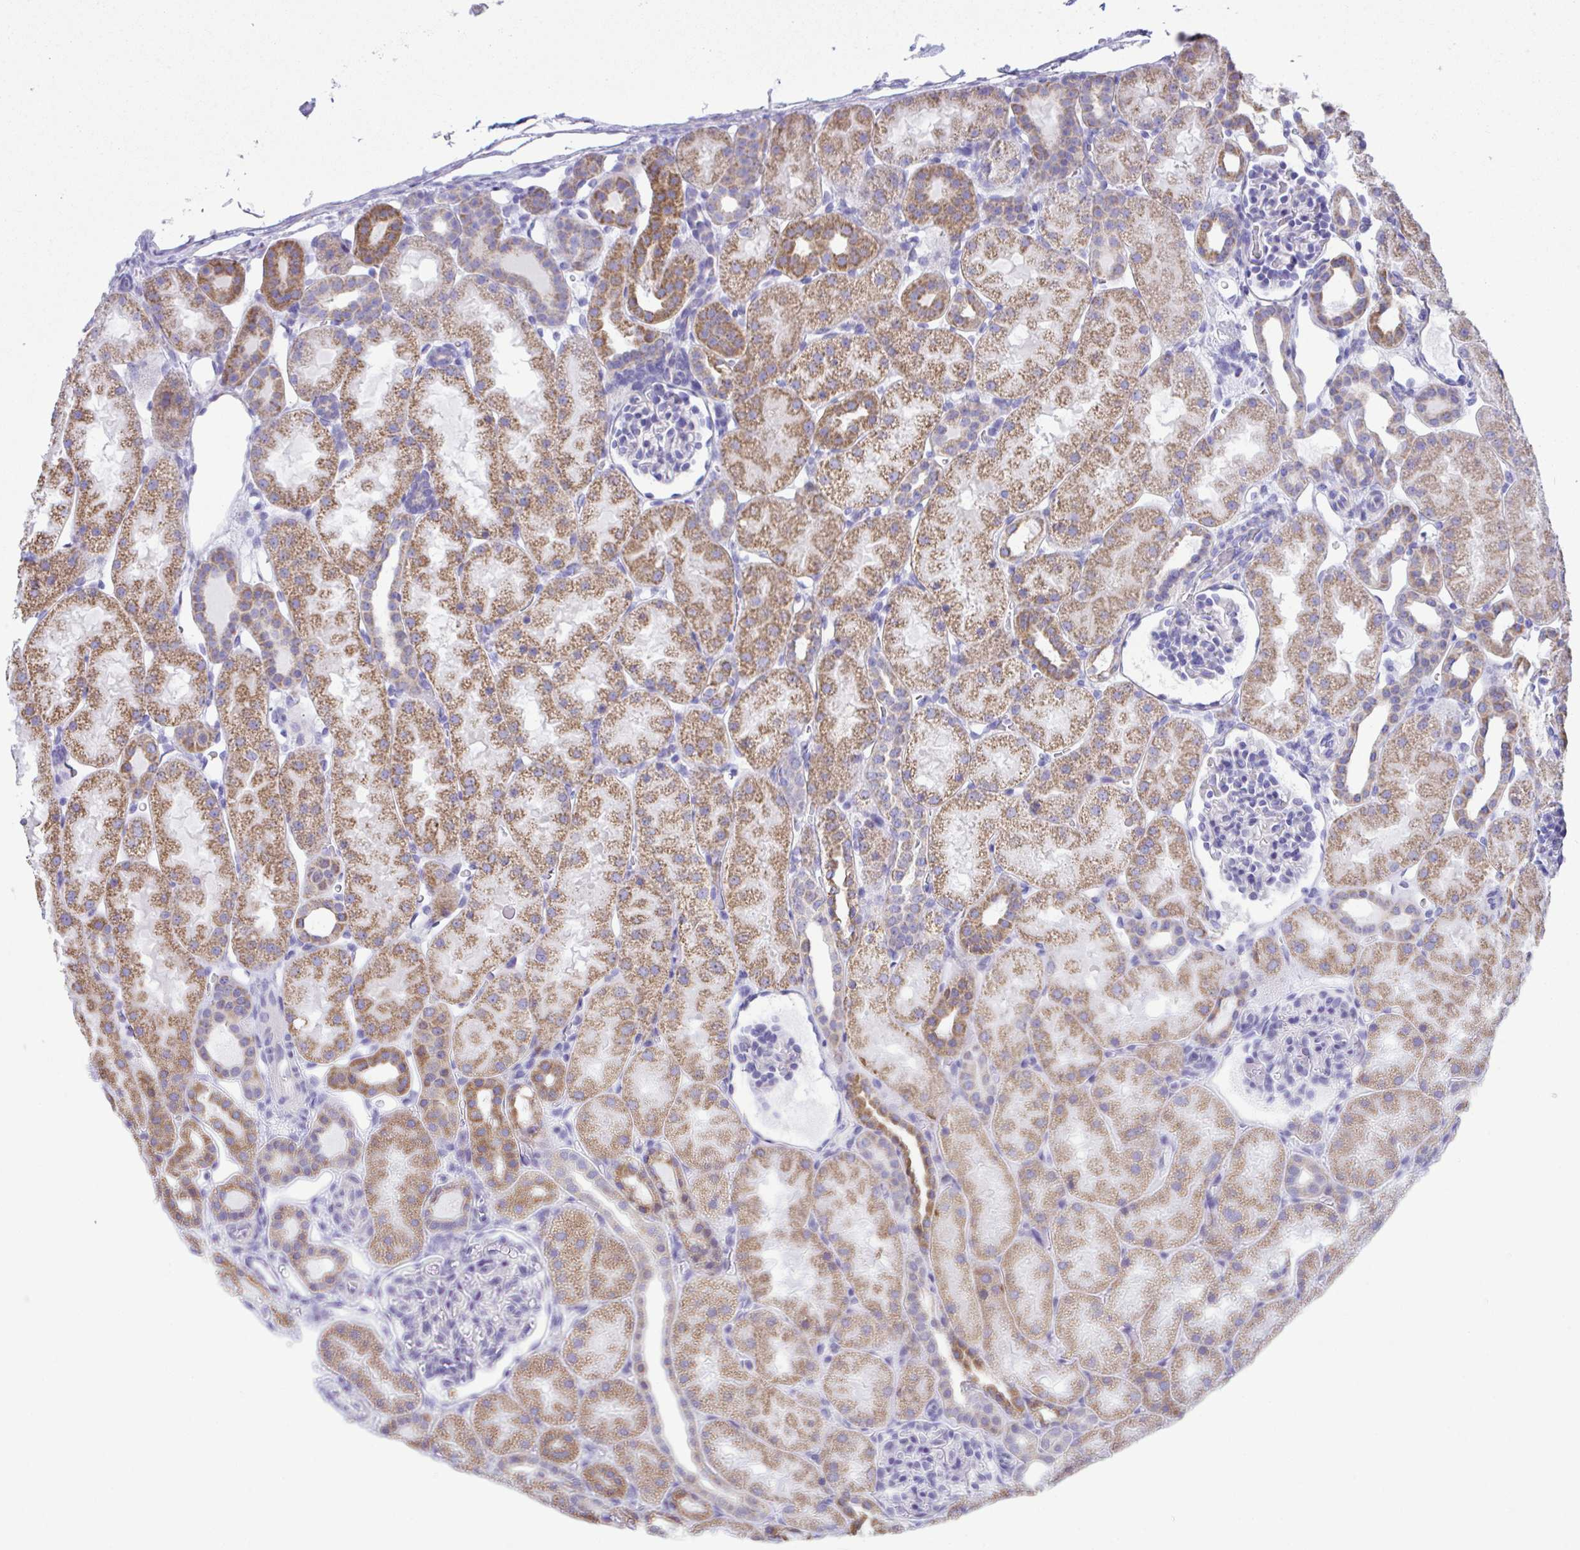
{"staining": {"intensity": "negative", "quantity": "none", "location": "none"}, "tissue": "kidney", "cell_type": "Cells in glomeruli", "image_type": "normal", "snomed": [{"axis": "morphology", "description": "Normal tissue, NOS"}, {"axis": "topography", "description": "Kidney"}], "caption": "Immunohistochemical staining of unremarkable kidney demonstrates no significant positivity in cells in glomeruli. Brightfield microscopy of immunohistochemistry stained with DAB (3,3'-diaminobenzidine) (brown) and hematoxylin (blue), captured at high magnification.", "gene": "NLRP8", "patient": {"sex": "male", "age": 2}}